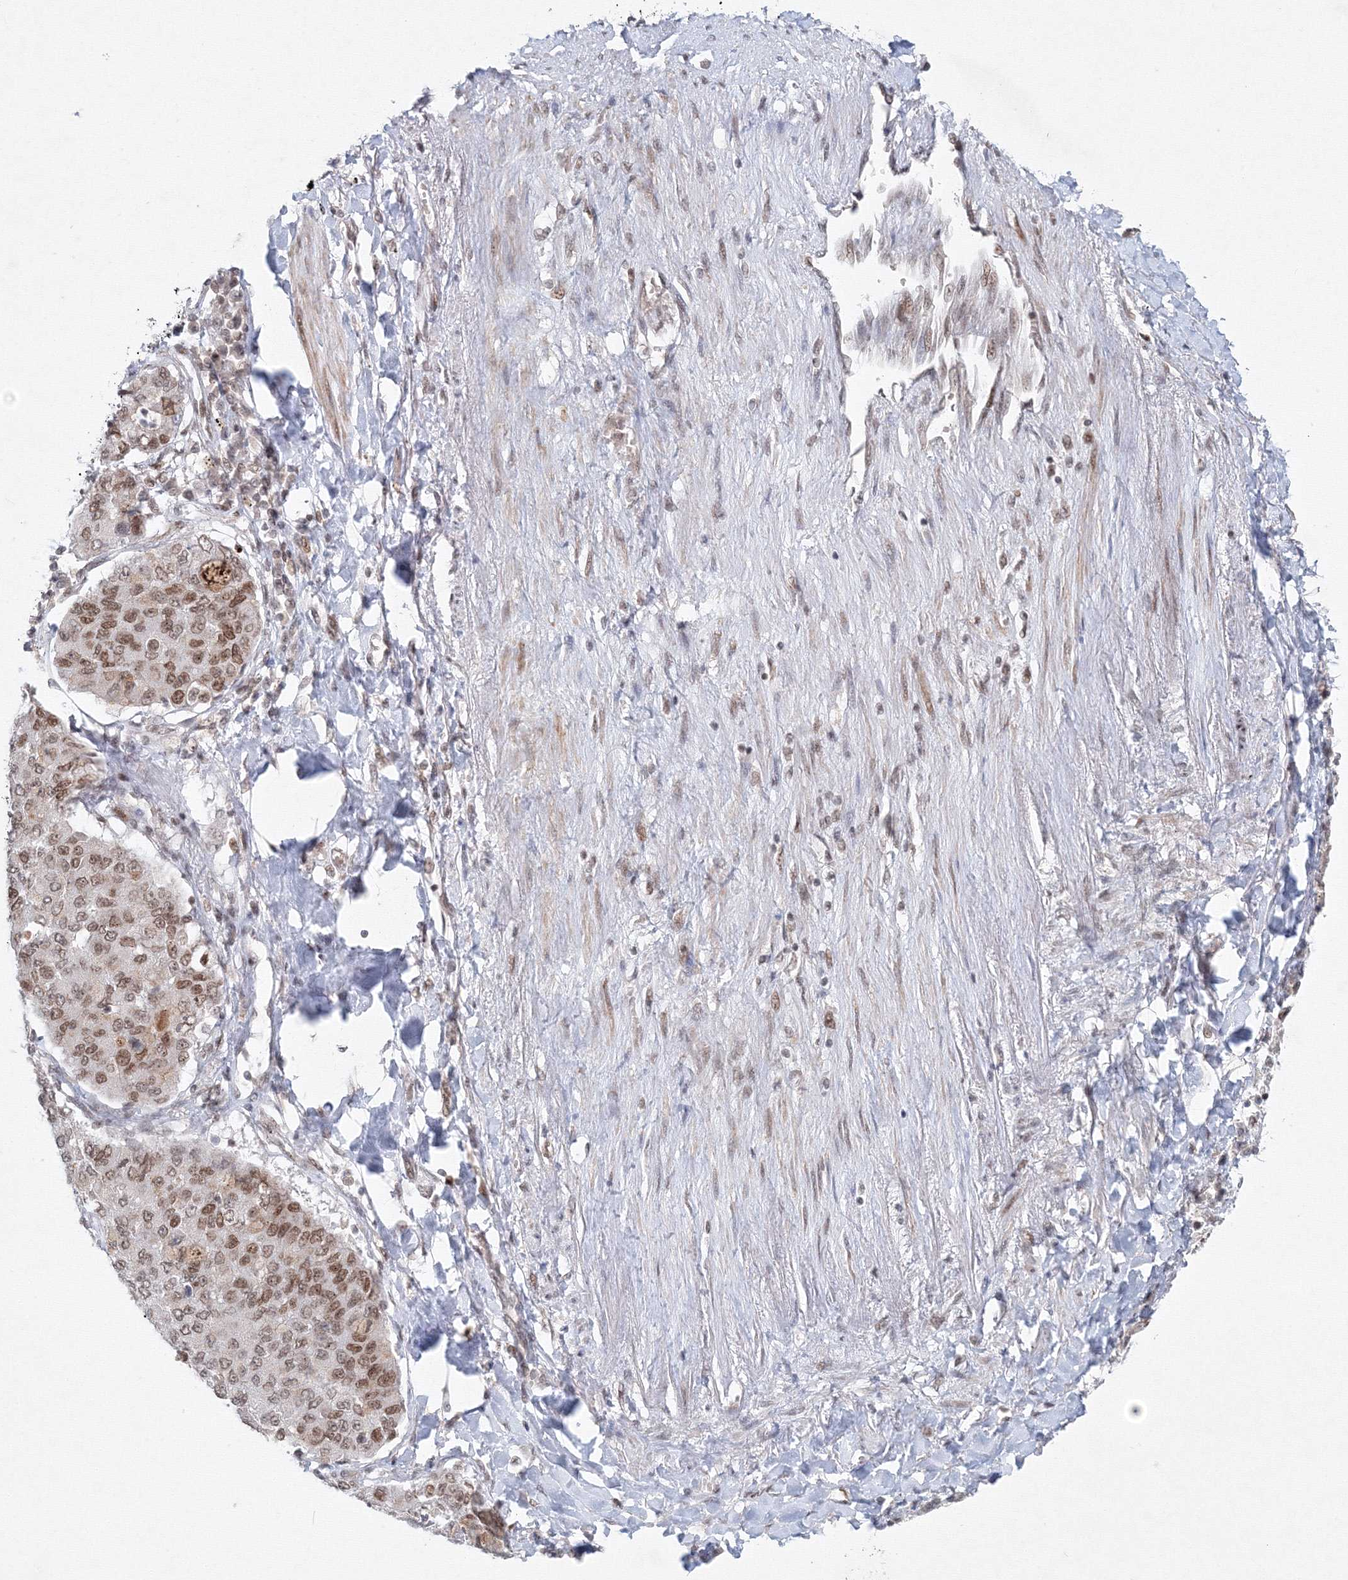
{"staining": {"intensity": "moderate", "quantity": "25%-75%", "location": "nuclear"}, "tissue": "lung cancer", "cell_type": "Tumor cells", "image_type": "cancer", "snomed": [{"axis": "morphology", "description": "Squamous cell carcinoma, NOS"}, {"axis": "topography", "description": "Lung"}], "caption": "Human lung squamous cell carcinoma stained for a protein (brown) demonstrates moderate nuclear positive positivity in approximately 25%-75% of tumor cells.", "gene": "KIF4A", "patient": {"sex": "male", "age": 74}}